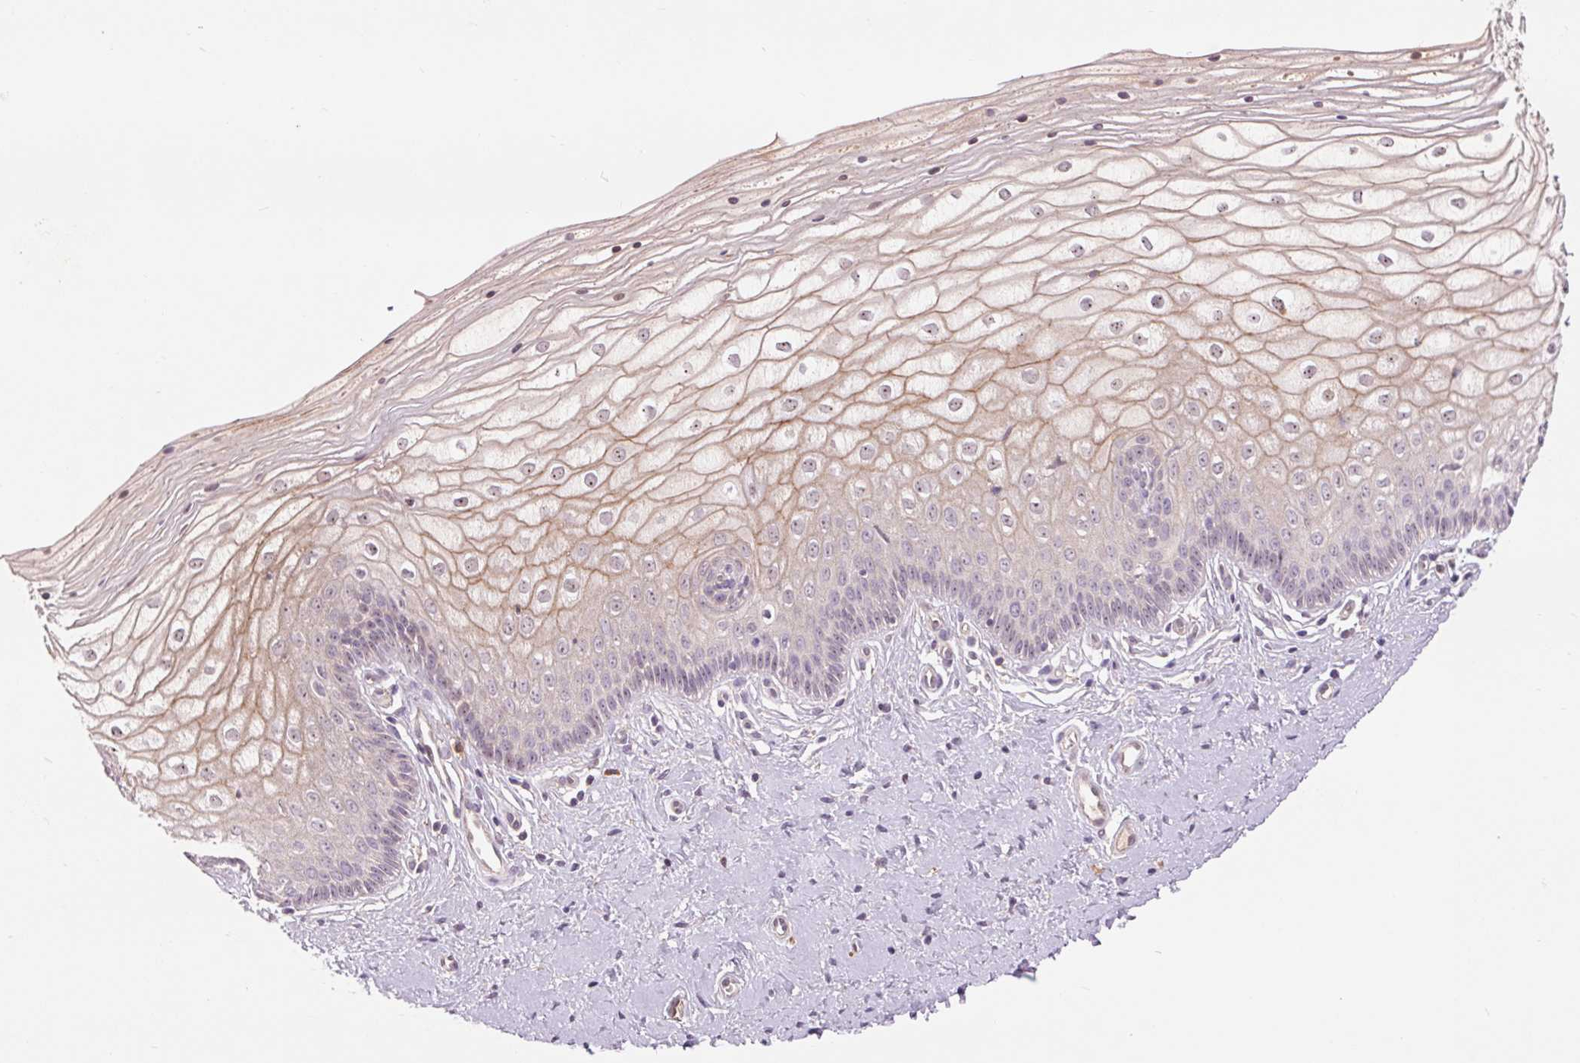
{"staining": {"intensity": "weak", "quantity": "<25%", "location": "cytoplasmic/membranous"}, "tissue": "vagina", "cell_type": "Squamous epithelial cells", "image_type": "normal", "snomed": [{"axis": "morphology", "description": "Normal tissue, NOS"}, {"axis": "topography", "description": "Vagina"}], "caption": "A photomicrograph of vagina stained for a protein shows no brown staining in squamous epithelial cells. (Stains: DAB (3,3'-diaminobenzidine) immunohistochemistry (IHC) with hematoxylin counter stain, Microscopy: brightfield microscopy at high magnification).", "gene": "RANBP3L", "patient": {"sex": "female", "age": 39}}